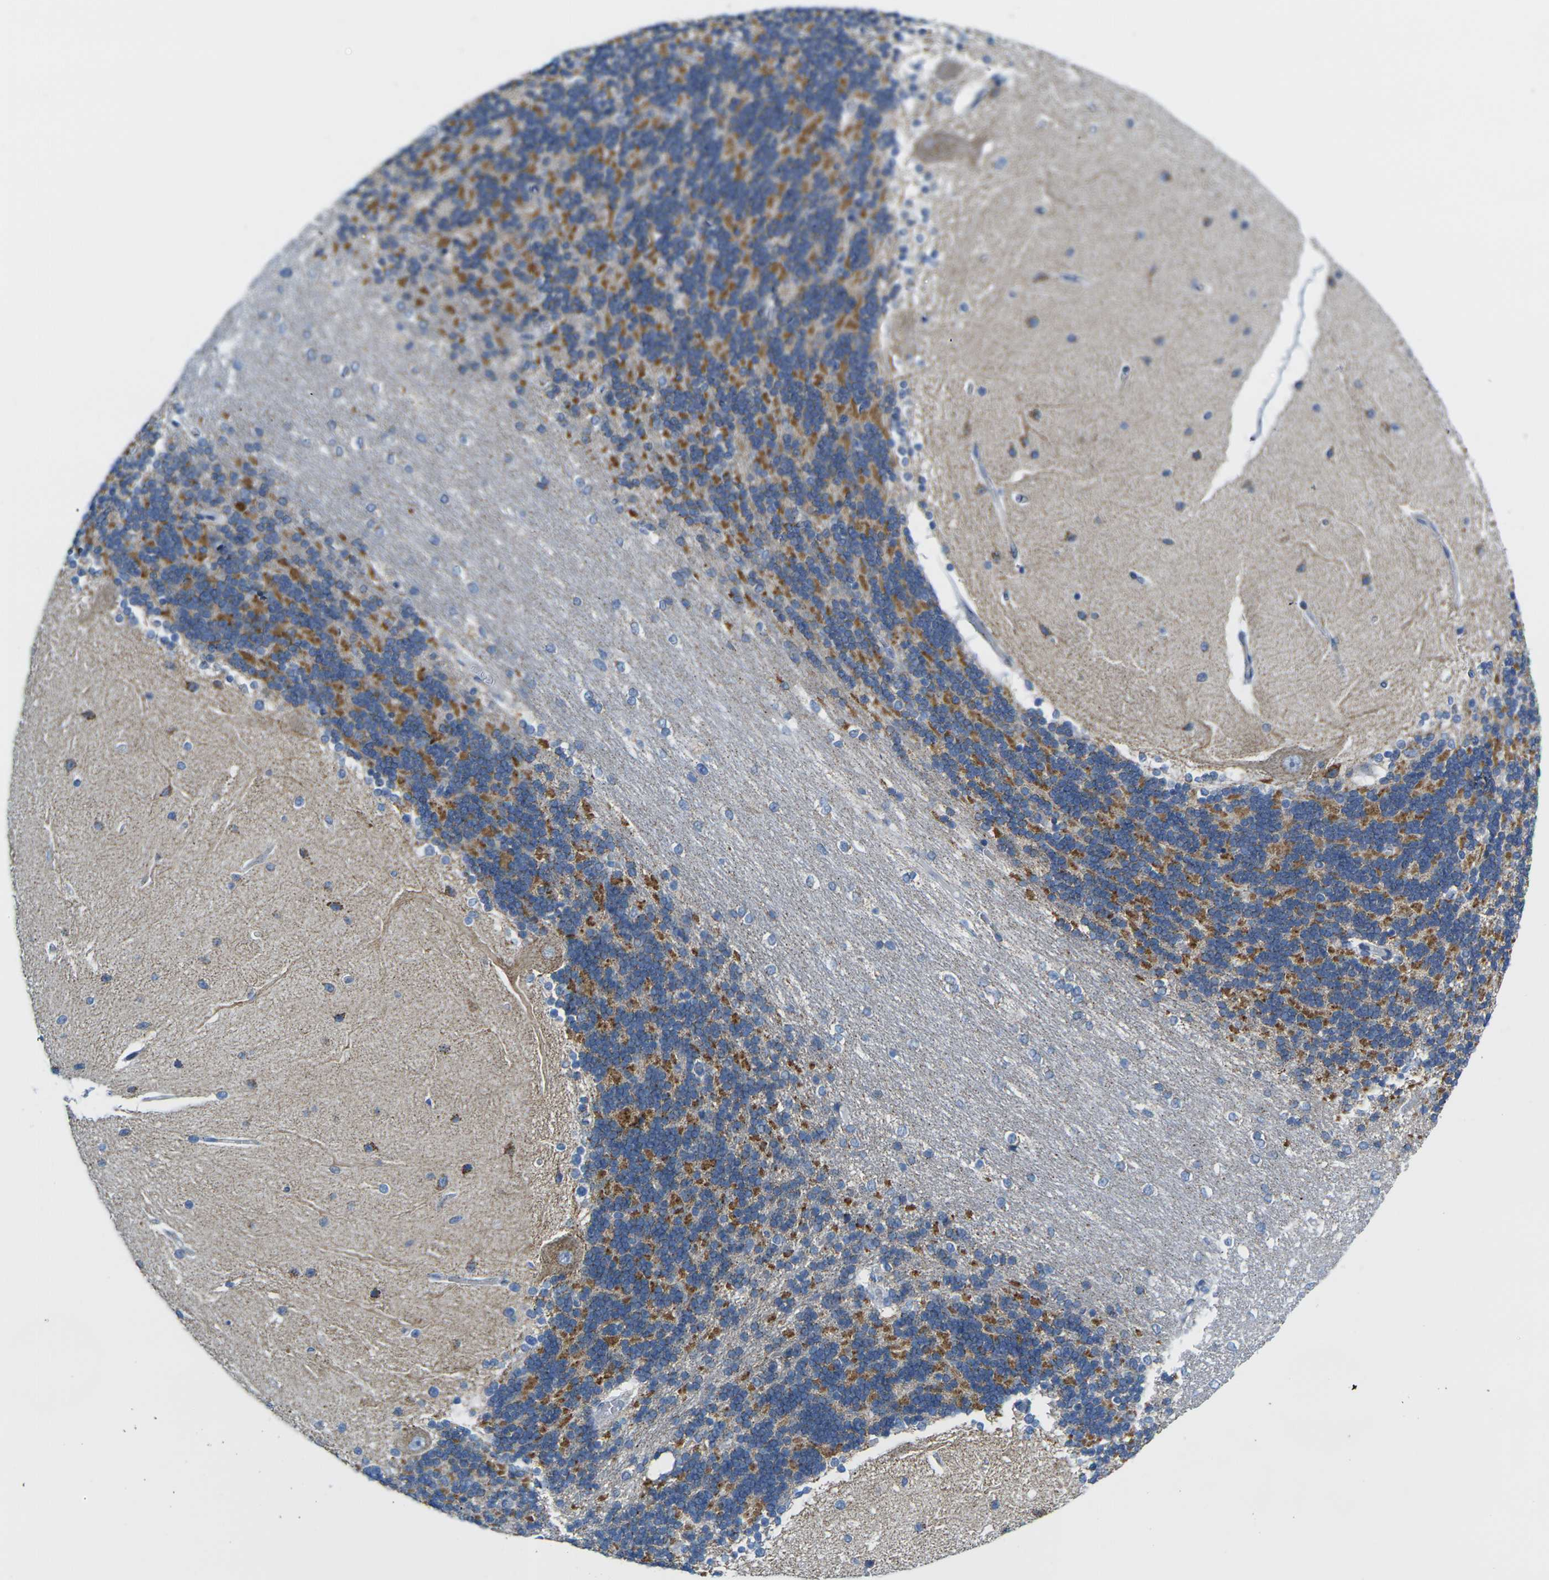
{"staining": {"intensity": "moderate", "quantity": "25%-75%", "location": "cytoplasmic/membranous"}, "tissue": "cerebellum", "cell_type": "Cells in granular layer", "image_type": "normal", "snomed": [{"axis": "morphology", "description": "Normal tissue, NOS"}, {"axis": "topography", "description": "Cerebellum"}], "caption": "Cerebellum stained with a brown dye exhibits moderate cytoplasmic/membranous positive expression in about 25%-75% of cells in granular layer.", "gene": "TMEM204", "patient": {"sex": "female", "age": 54}}